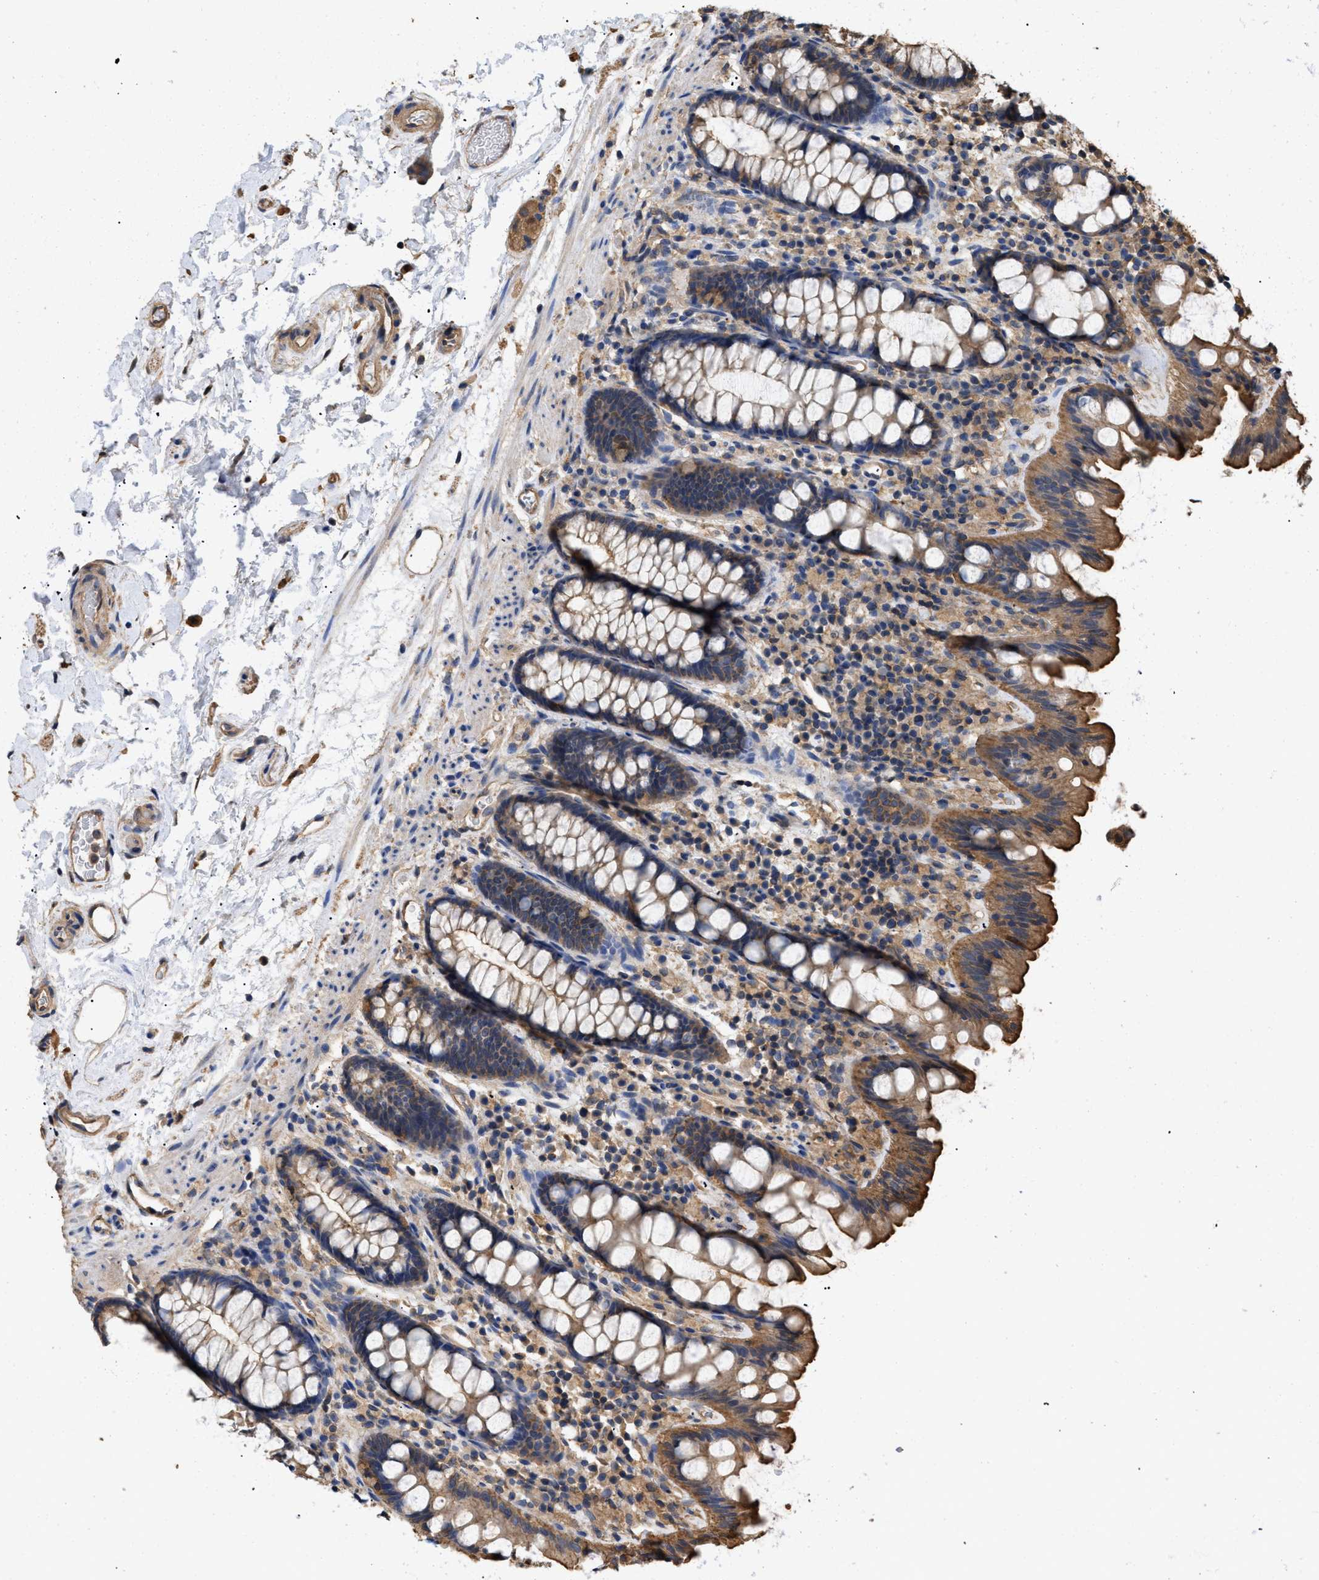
{"staining": {"intensity": "moderate", "quantity": ">75%", "location": "cytoplasmic/membranous"}, "tissue": "colon", "cell_type": "Endothelial cells", "image_type": "normal", "snomed": [{"axis": "morphology", "description": "Normal tissue, NOS"}, {"axis": "topography", "description": "Colon"}], "caption": "Immunohistochemistry of normal human colon displays medium levels of moderate cytoplasmic/membranous staining in about >75% of endothelial cells. Using DAB (3,3'-diaminobenzidine) (brown) and hematoxylin (blue) stains, captured at high magnification using brightfield microscopy.", "gene": "CALM1", "patient": {"sex": "female", "age": 80}}